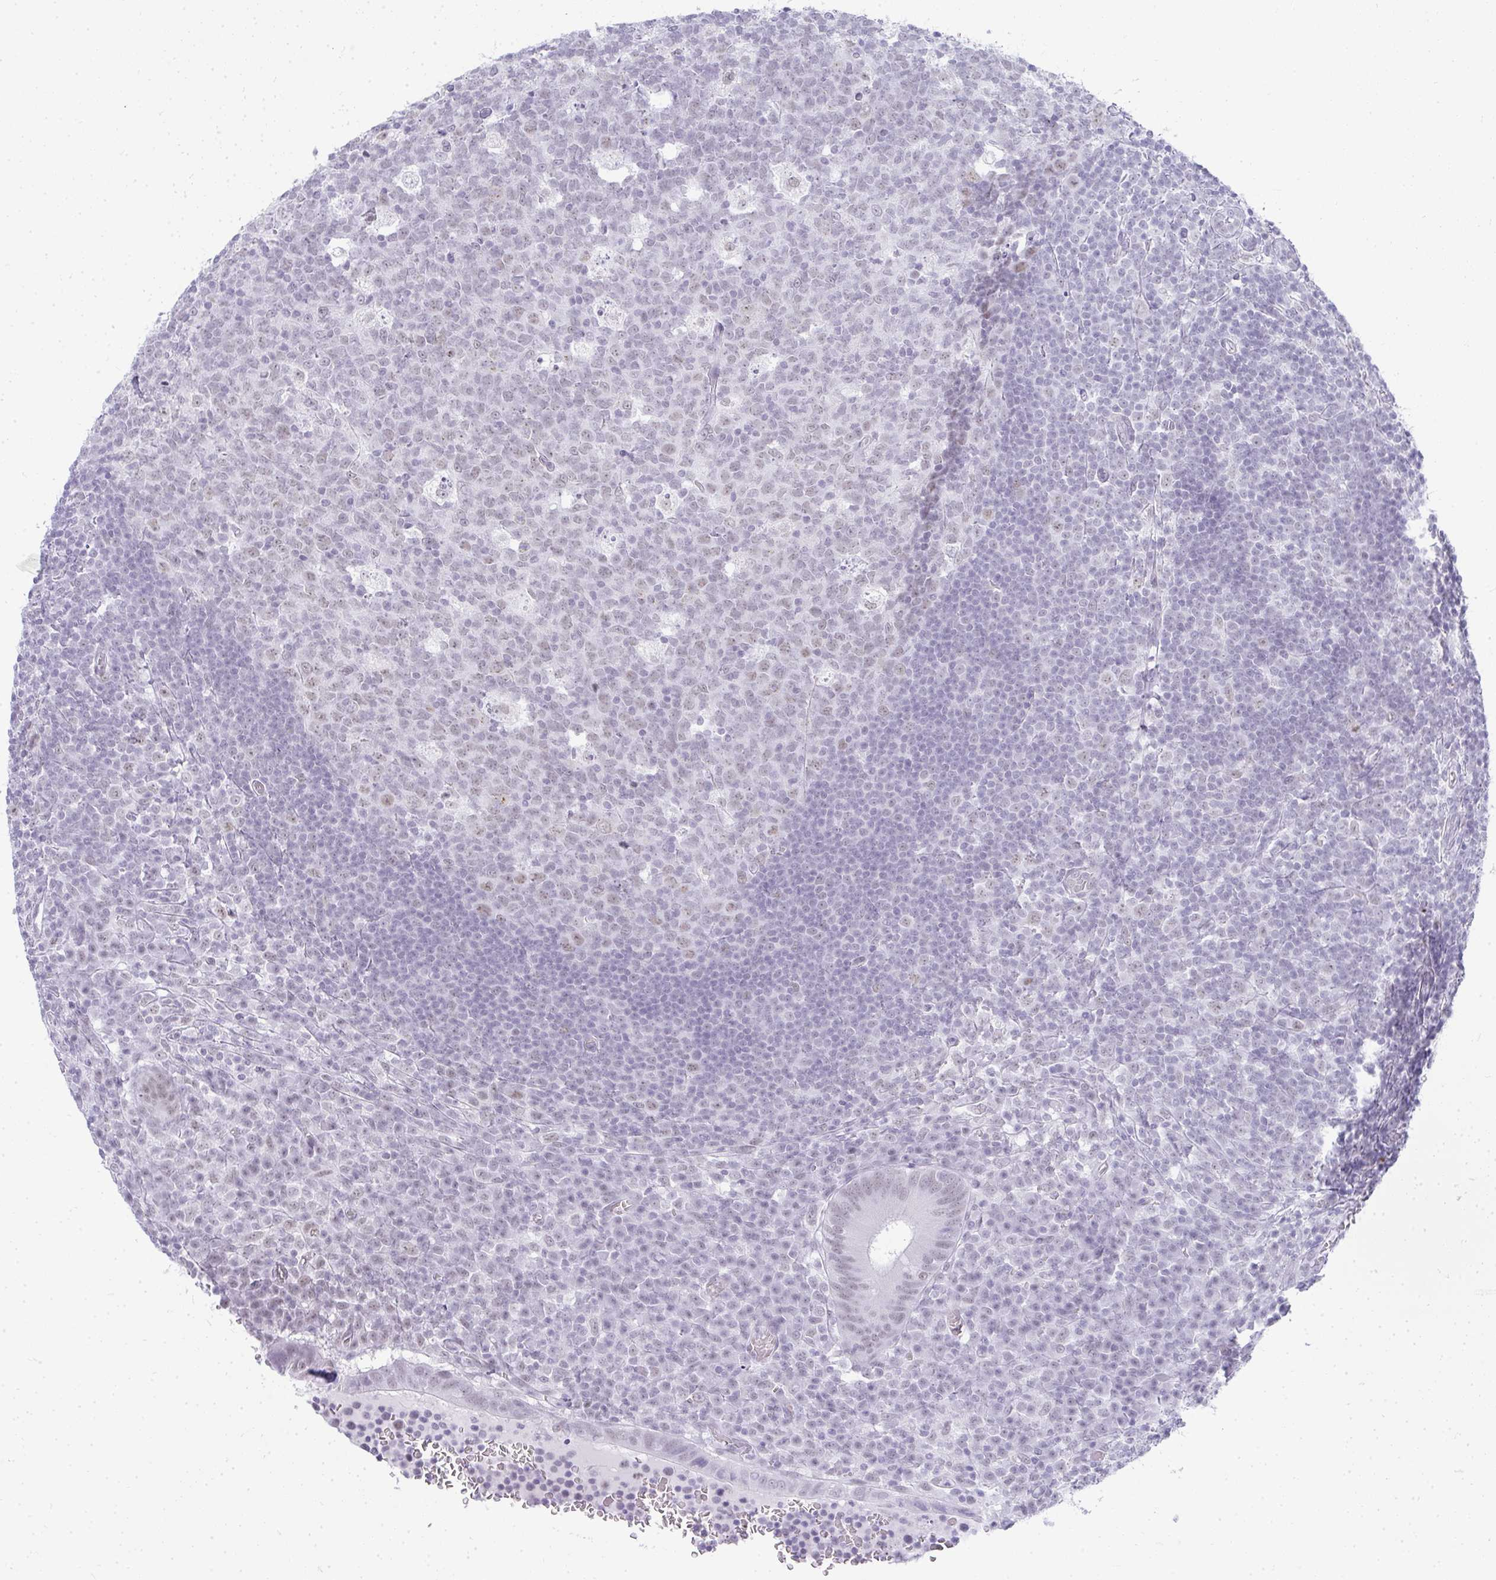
{"staining": {"intensity": "negative", "quantity": "none", "location": "none"}, "tissue": "appendix", "cell_type": "Glandular cells", "image_type": "normal", "snomed": [{"axis": "morphology", "description": "Normal tissue, NOS"}, {"axis": "topography", "description": "Appendix"}], "caption": "This is an IHC image of unremarkable human appendix. There is no expression in glandular cells.", "gene": "PLA2G1B", "patient": {"sex": "male", "age": 18}}